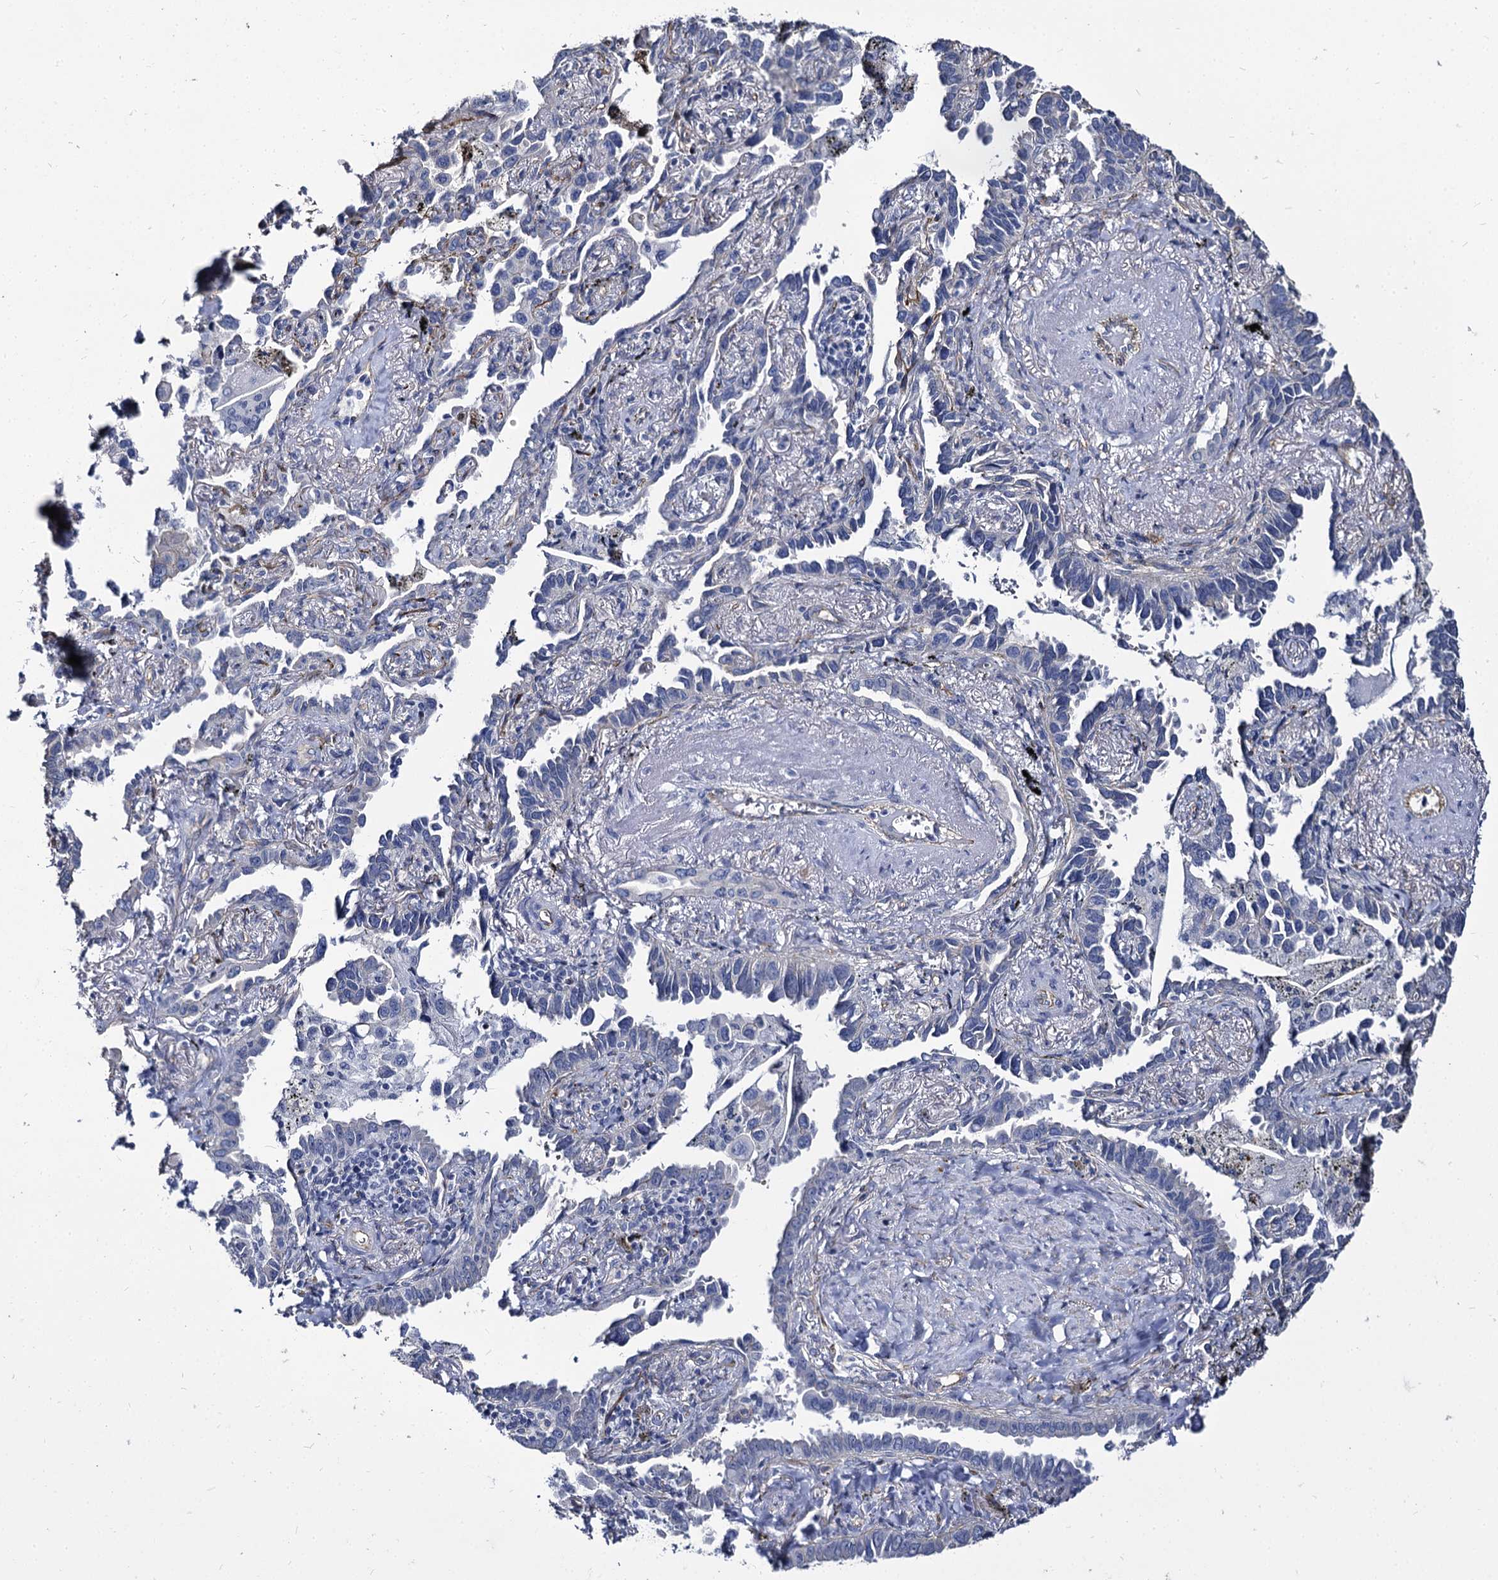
{"staining": {"intensity": "negative", "quantity": "none", "location": "none"}, "tissue": "lung cancer", "cell_type": "Tumor cells", "image_type": "cancer", "snomed": [{"axis": "morphology", "description": "Adenocarcinoma, NOS"}, {"axis": "topography", "description": "Lung"}], "caption": "This is an immunohistochemistry micrograph of human adenocarcinoma (lung). There is no positivity in tumor cells.", "gene": "CBFB", "patient": {"sex": "male", "age": 67}}